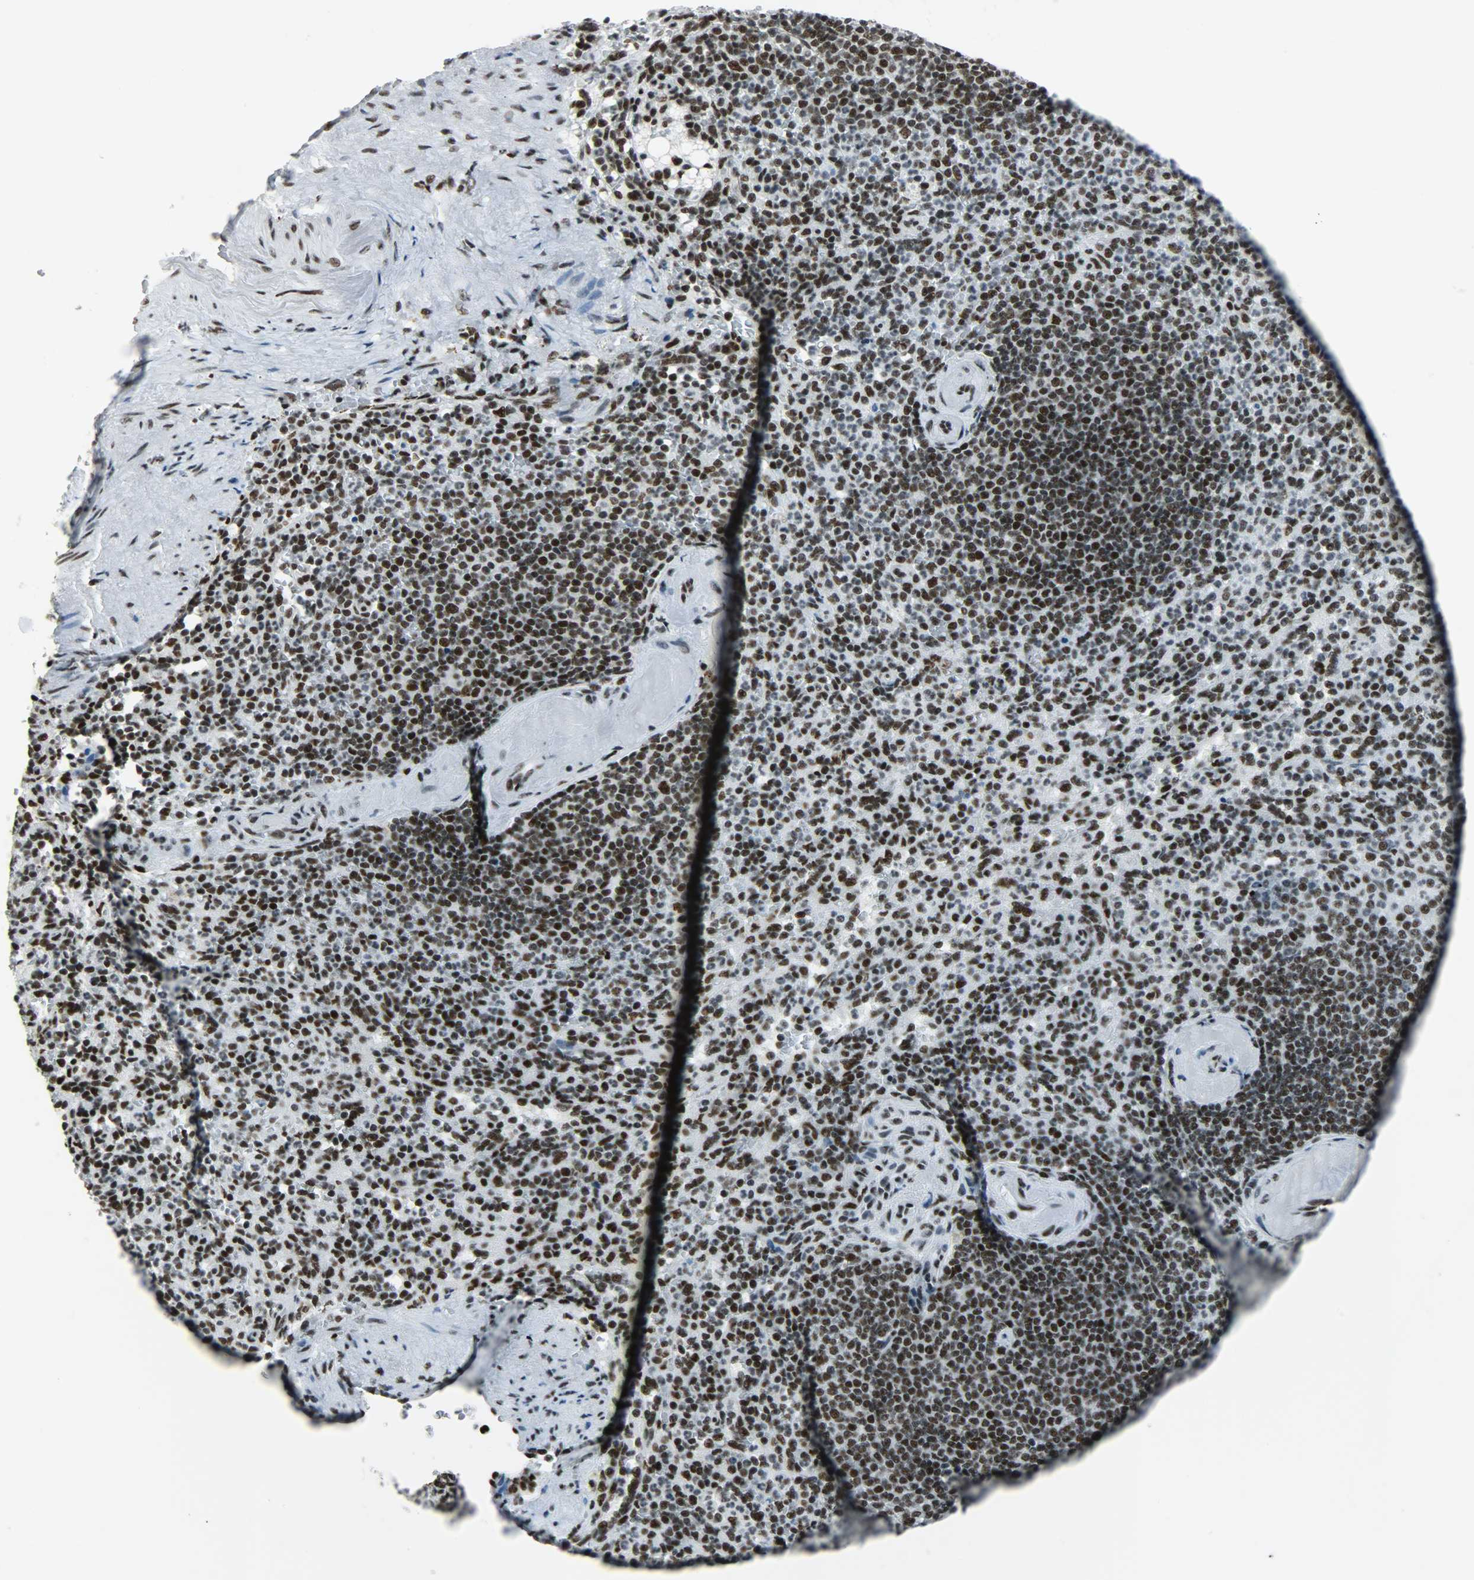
{"staining": {"intensity": "strong", "quantity": ">75%", "location": "nuclear"}, "tissue": "spleen", "cell_type": "Cells in red pulp", "image_type": "normal", "snomed": [{"axis": "morphology", "description": "Normal tissue, NOS"}, {"axis": "topography", "description": "Spleen"}], "caption": "IHC (DAB) staining of normal human spleen displays strong nuclear protein positivity in approximately >75% of cells in red pulp. Immunohistochemistry stains the protein in brown and the nuclei are stained blue.", "gene": "SNRPA", "patient": {"sex": "female", "age": 74}}